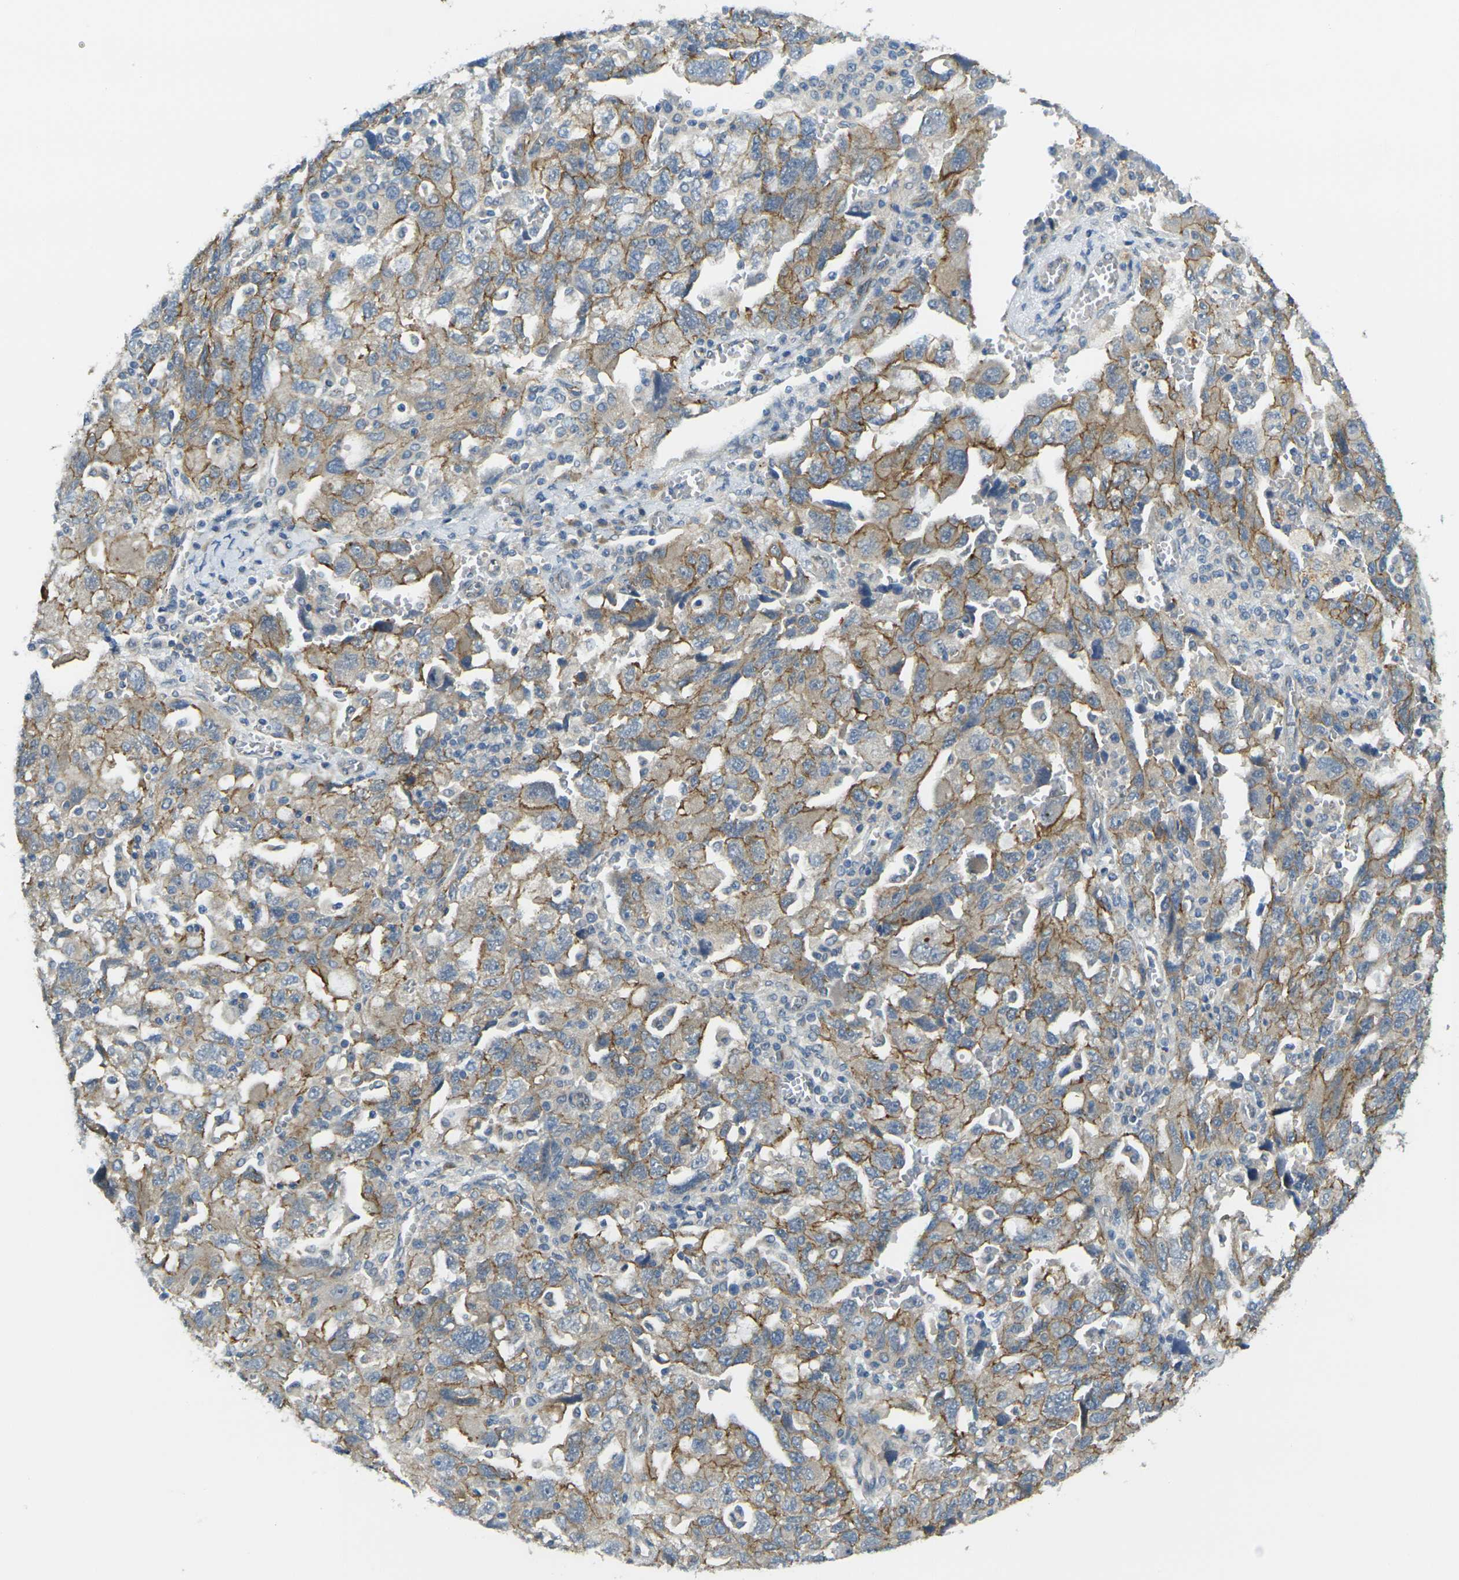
{"staining": {"intensity": "moderate", "quantity": ">75%", "location": "cytoplasmic/membranous"}, "tissue": "ovarian cancer", "cell_type": "Tumor cells", "image_type": "cancer", "snomed": [{"axis": "morphology", "description": "Carcinoma, NOS"}, {"axis": "morphology", "description": "Cystadenocarcinoma, serous, NOS"}, {"axis": "topography", "description": "Ovary"}], "caption": "Protein staining reveals moderate cytoplasmic/membranous expression in approximately >75% of tumor cells in ovarian cancer.", "gene": "RHBDD1", "patient": {"sex": "female", "age": 69}}